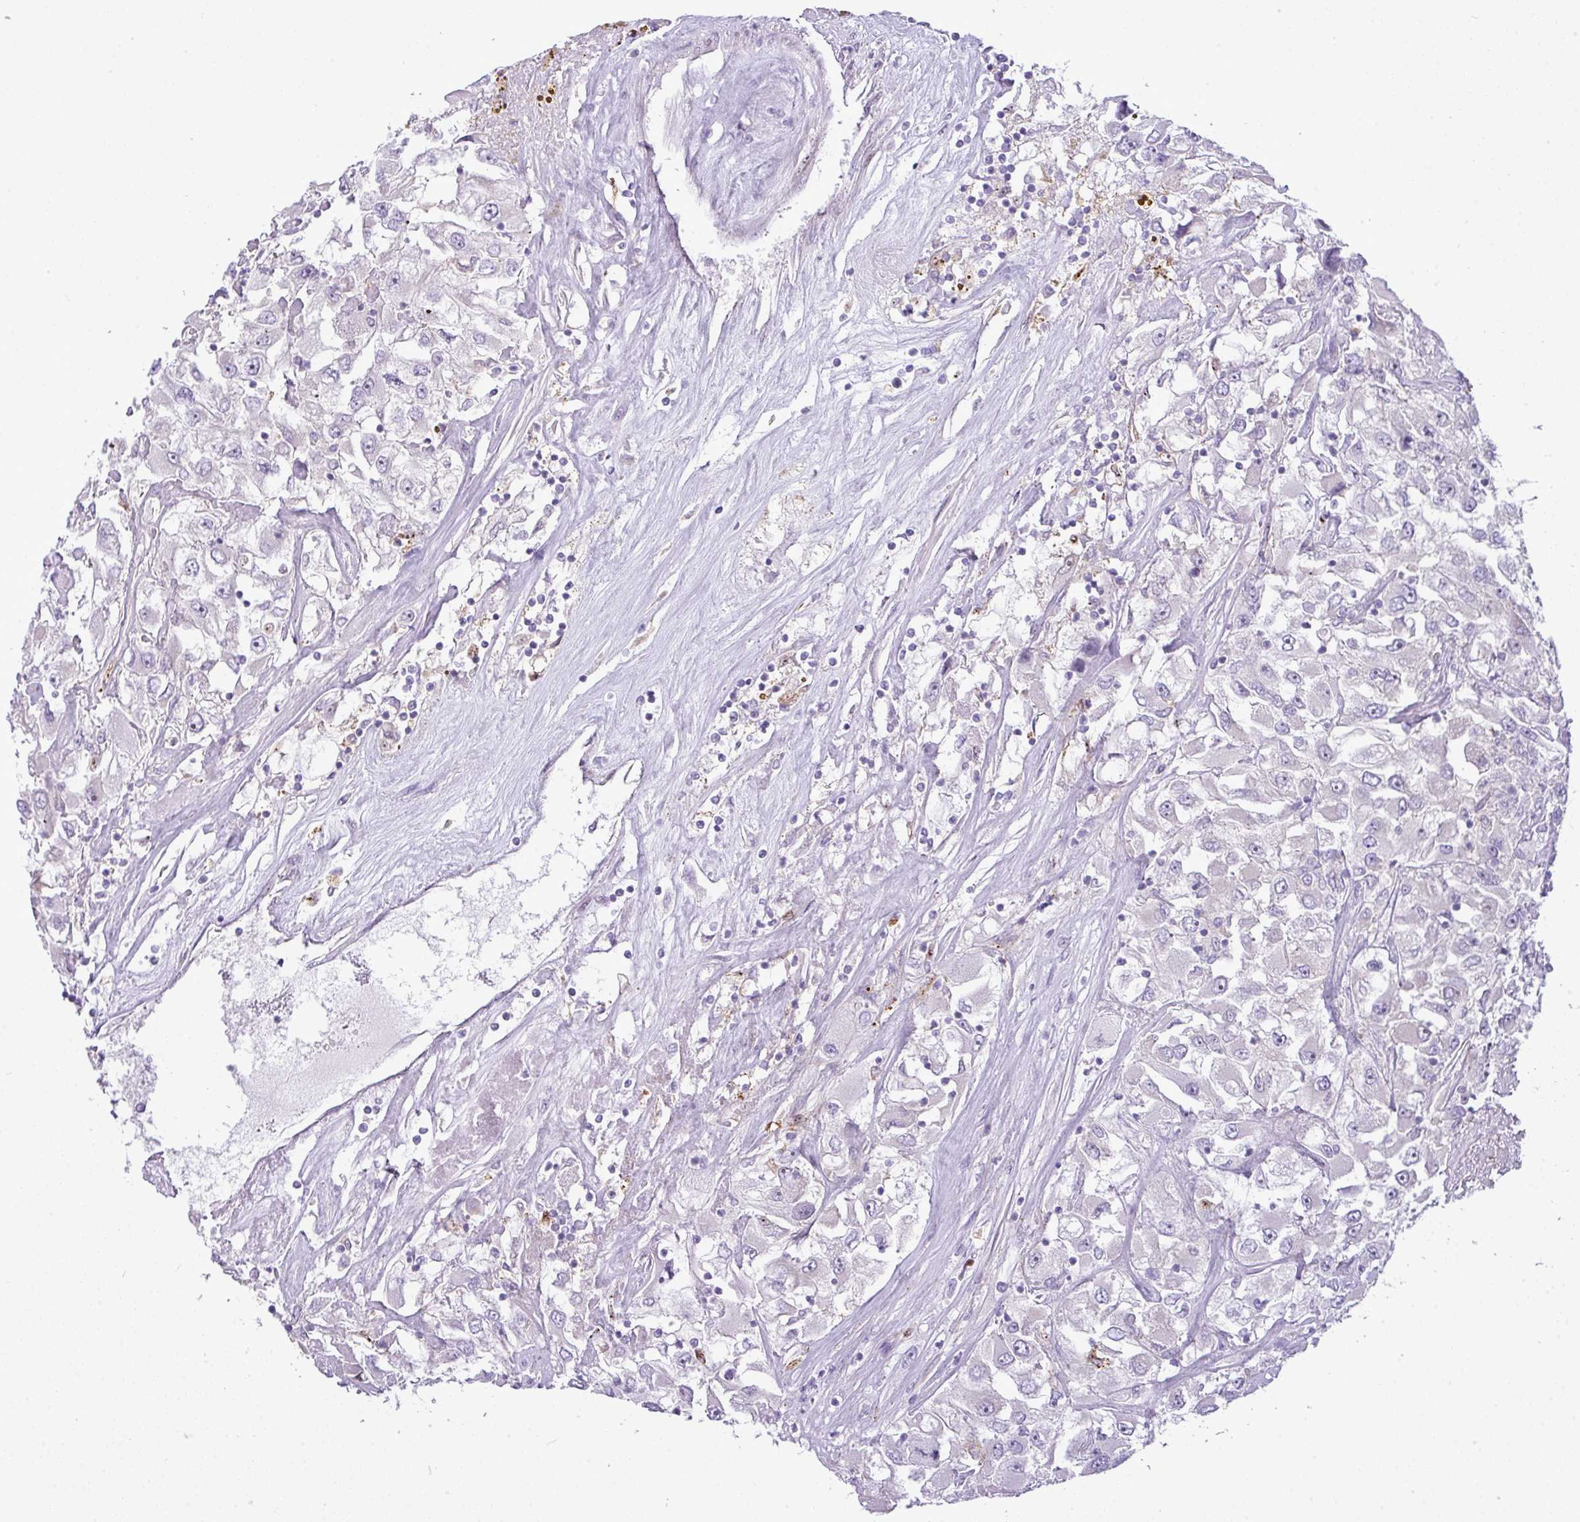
{"staining": {"intensity": "negative", "quantity": "none", "location": "none"}, "tissue": "renal cancer", "cell_type": "Tumor cells", "image_type": "cancer", "snomed": [{"axis": "morphology", "description": "Adenocarcinoma, NOS"}, {"axis": "topography", "description": "Kidney"}], "caption": "DAB (3,3'-diaminobenzidine) immunohistochemical staining of renal cancer displays no significant expression in tumor cells. (DAB IHC visualized using brightfield microscopy, high magnification).", "gene": "MAK16", "patient": {"sex": "female", "age": 52}}